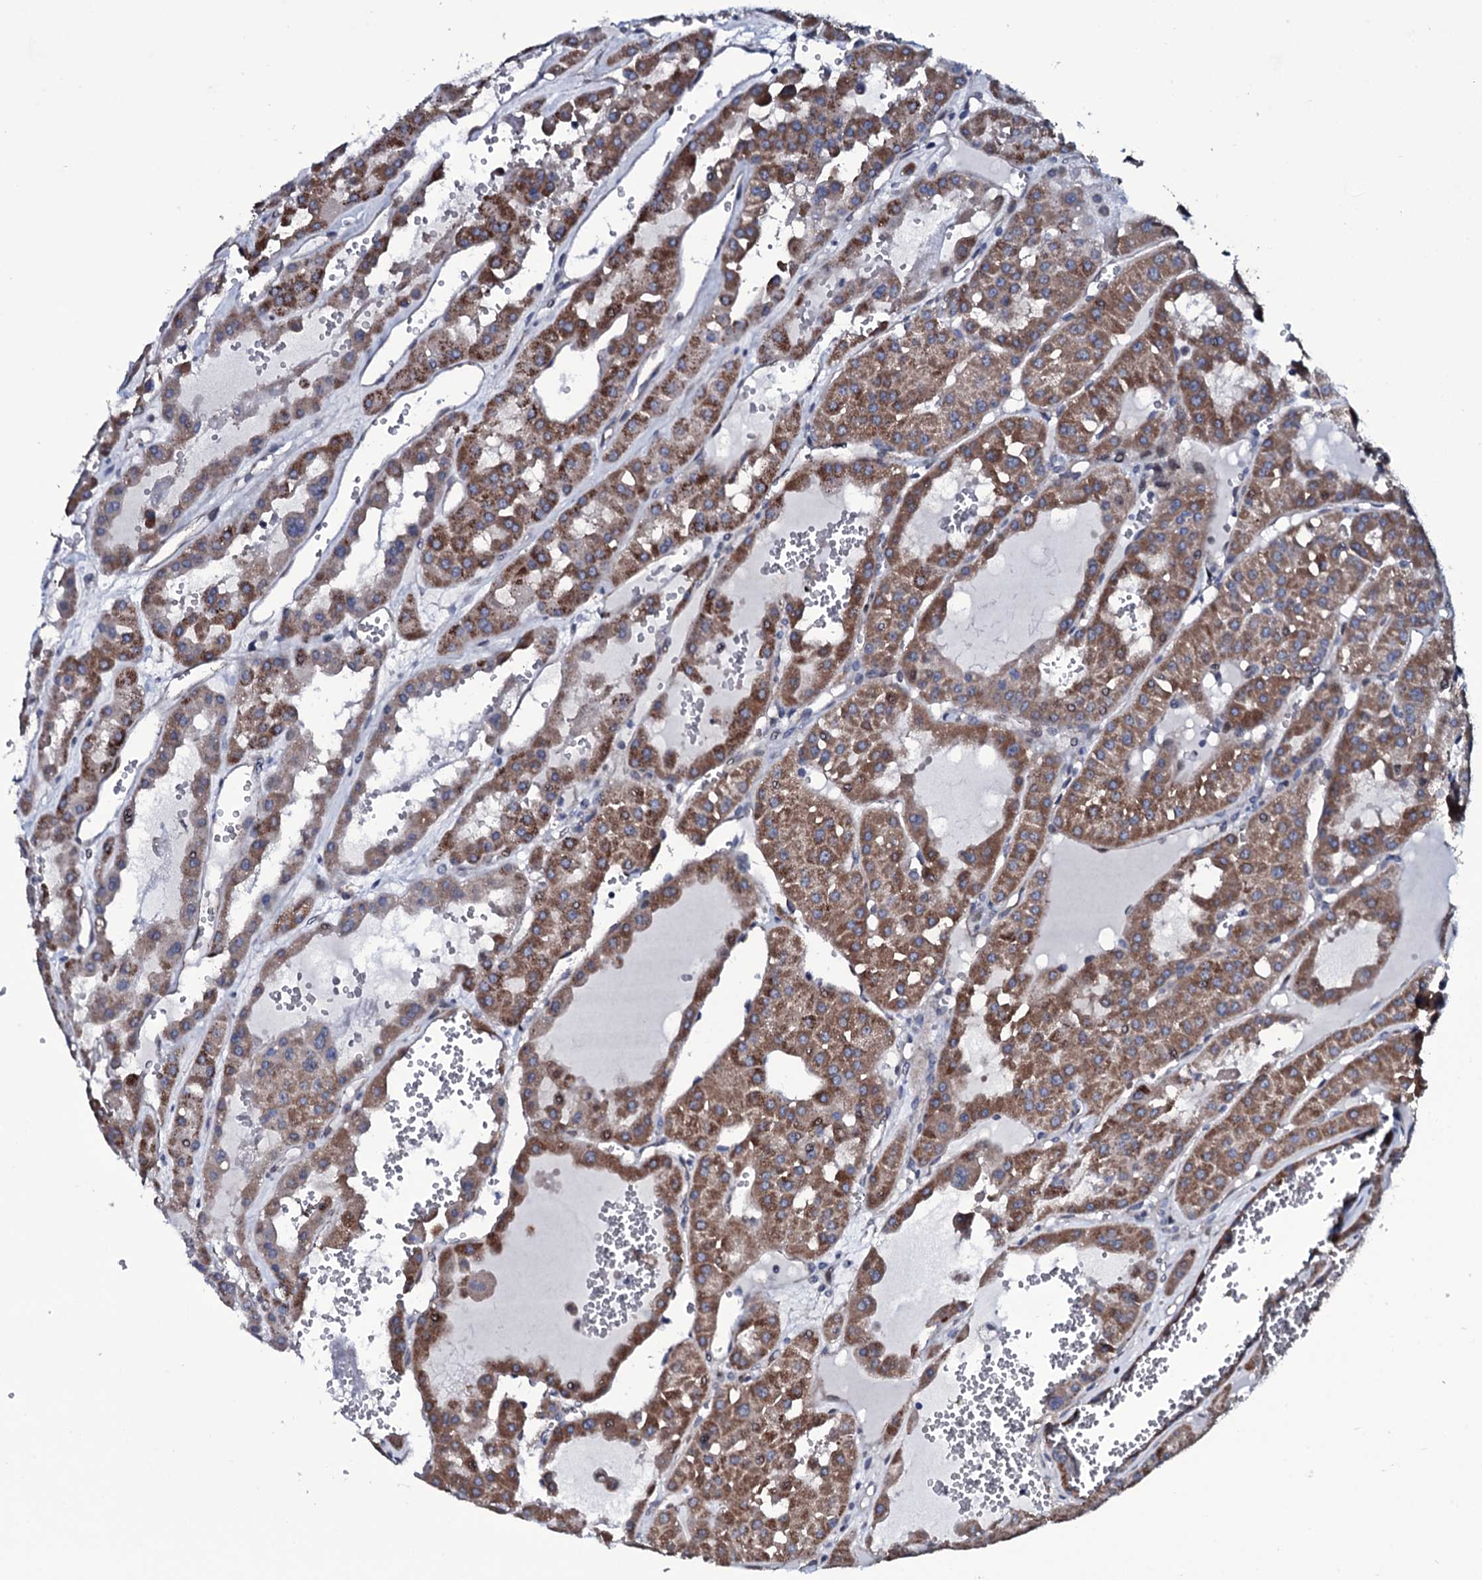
{"staining": {"intensity": "moderate", "quantity": ">75%", "location": "cytoplasmic/membranous"}, "tissue": "renal cancer", "cell_type": "Tumor cells", "image_type": "cancer", "snomed": [{"axis": "morphology", "description": "Carcinoma, NOS"}, {"axis": "topography", "description": "Kidney"}], "caption": "Human renal carcinoma stained for a protein (brown) exhibits moderate cytoplasmic/membranous positive staining in approximately >75% of tumor cells.", "gene": "WIPF3", "patient": {"sex": "female", "age": 75}}